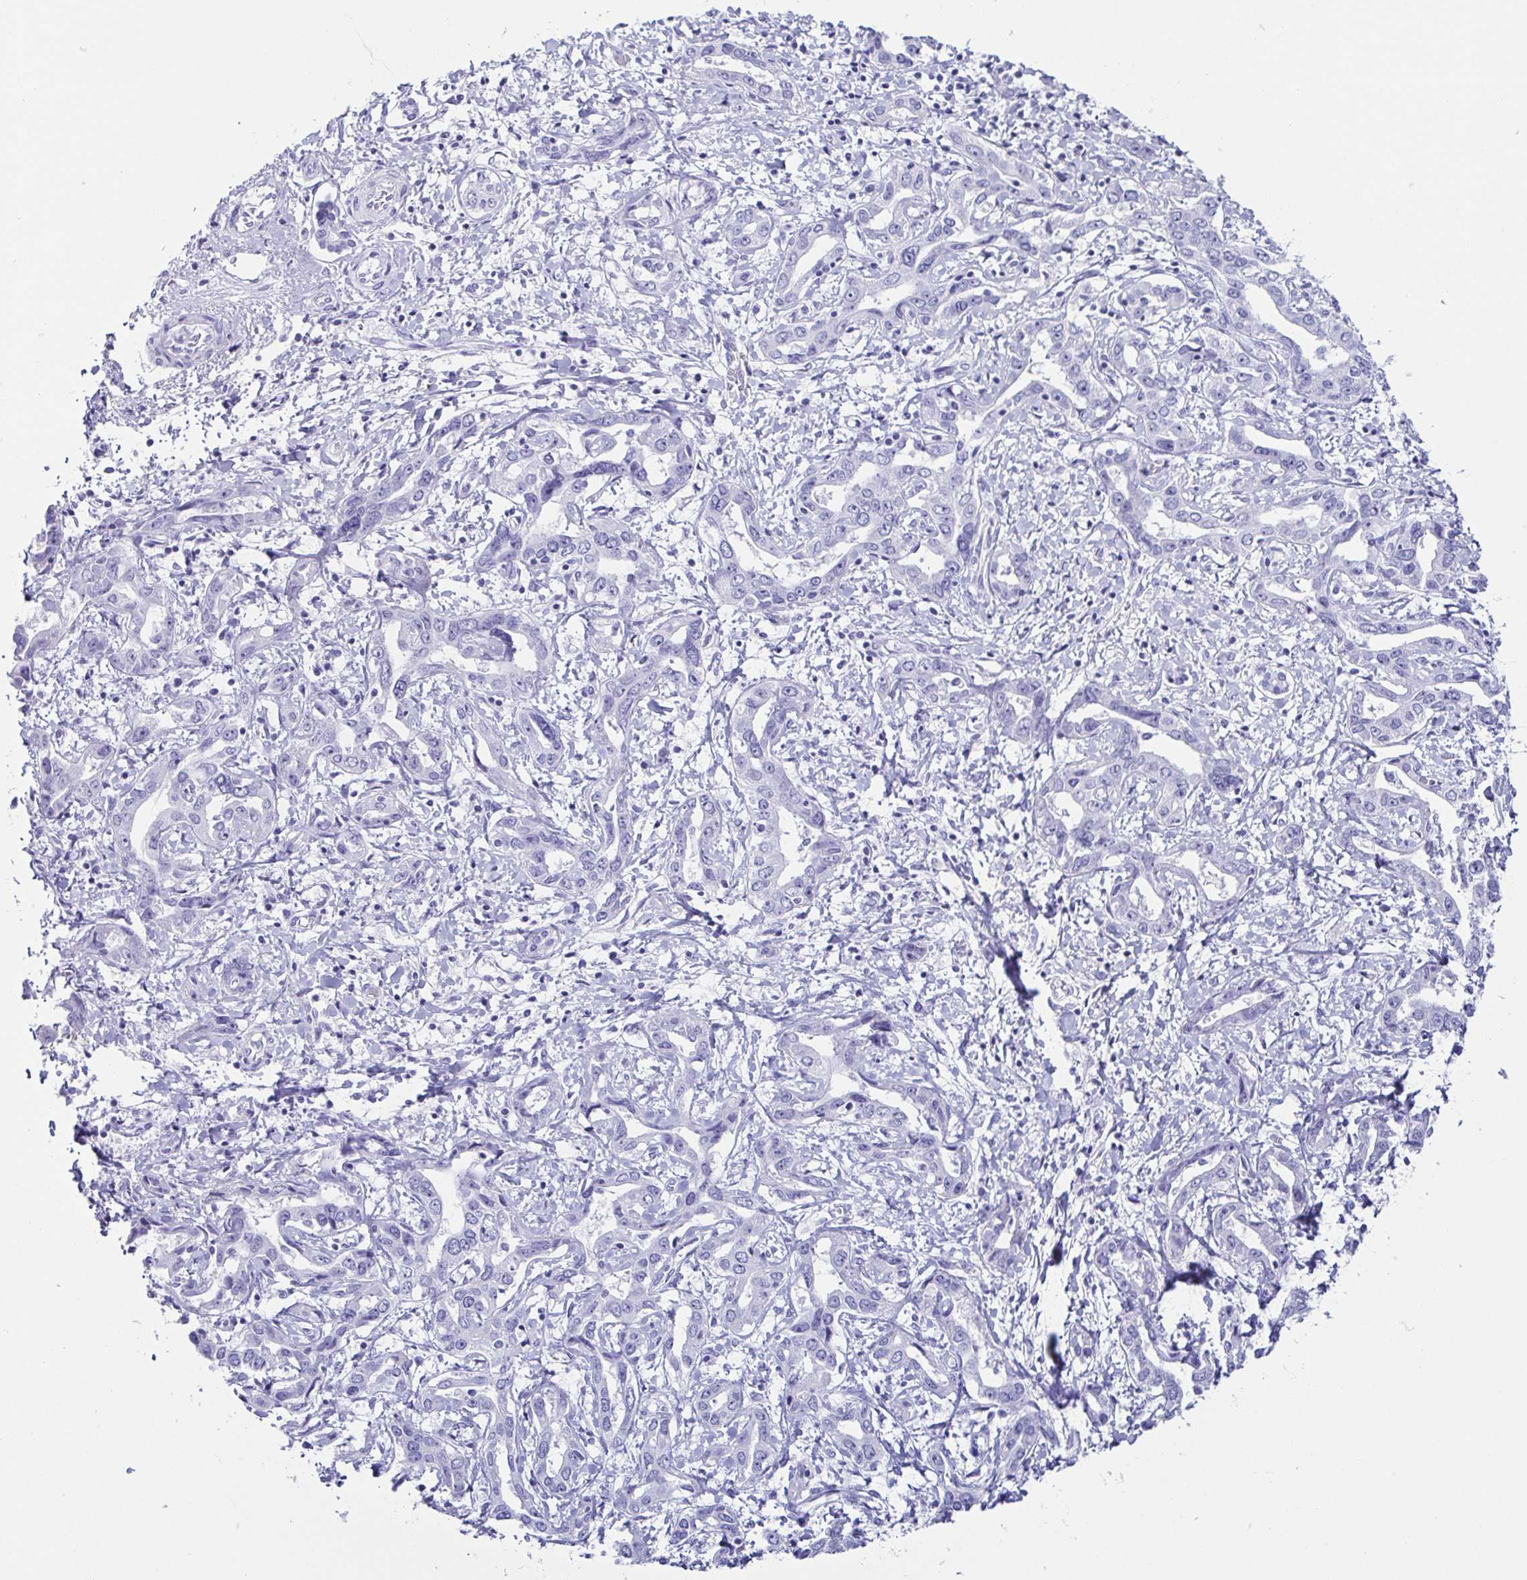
{"staining": {"intensity": "negative", "quantity": "none", "location": "none"}, "tissue": "liver cancer", "cell_type": "Tumor cells", "image_type": "cancer", "snomed": [{"axis": "morphology", "description": "Cholangiocarcinoma"}, {"axis": "topography", "description": "Liver"}], "caption": "A micrograph of human liver cancer is negative for staining in tumor cells.", "gene": "CD164L2", "patient": {"sex": "male", "age": 59}}